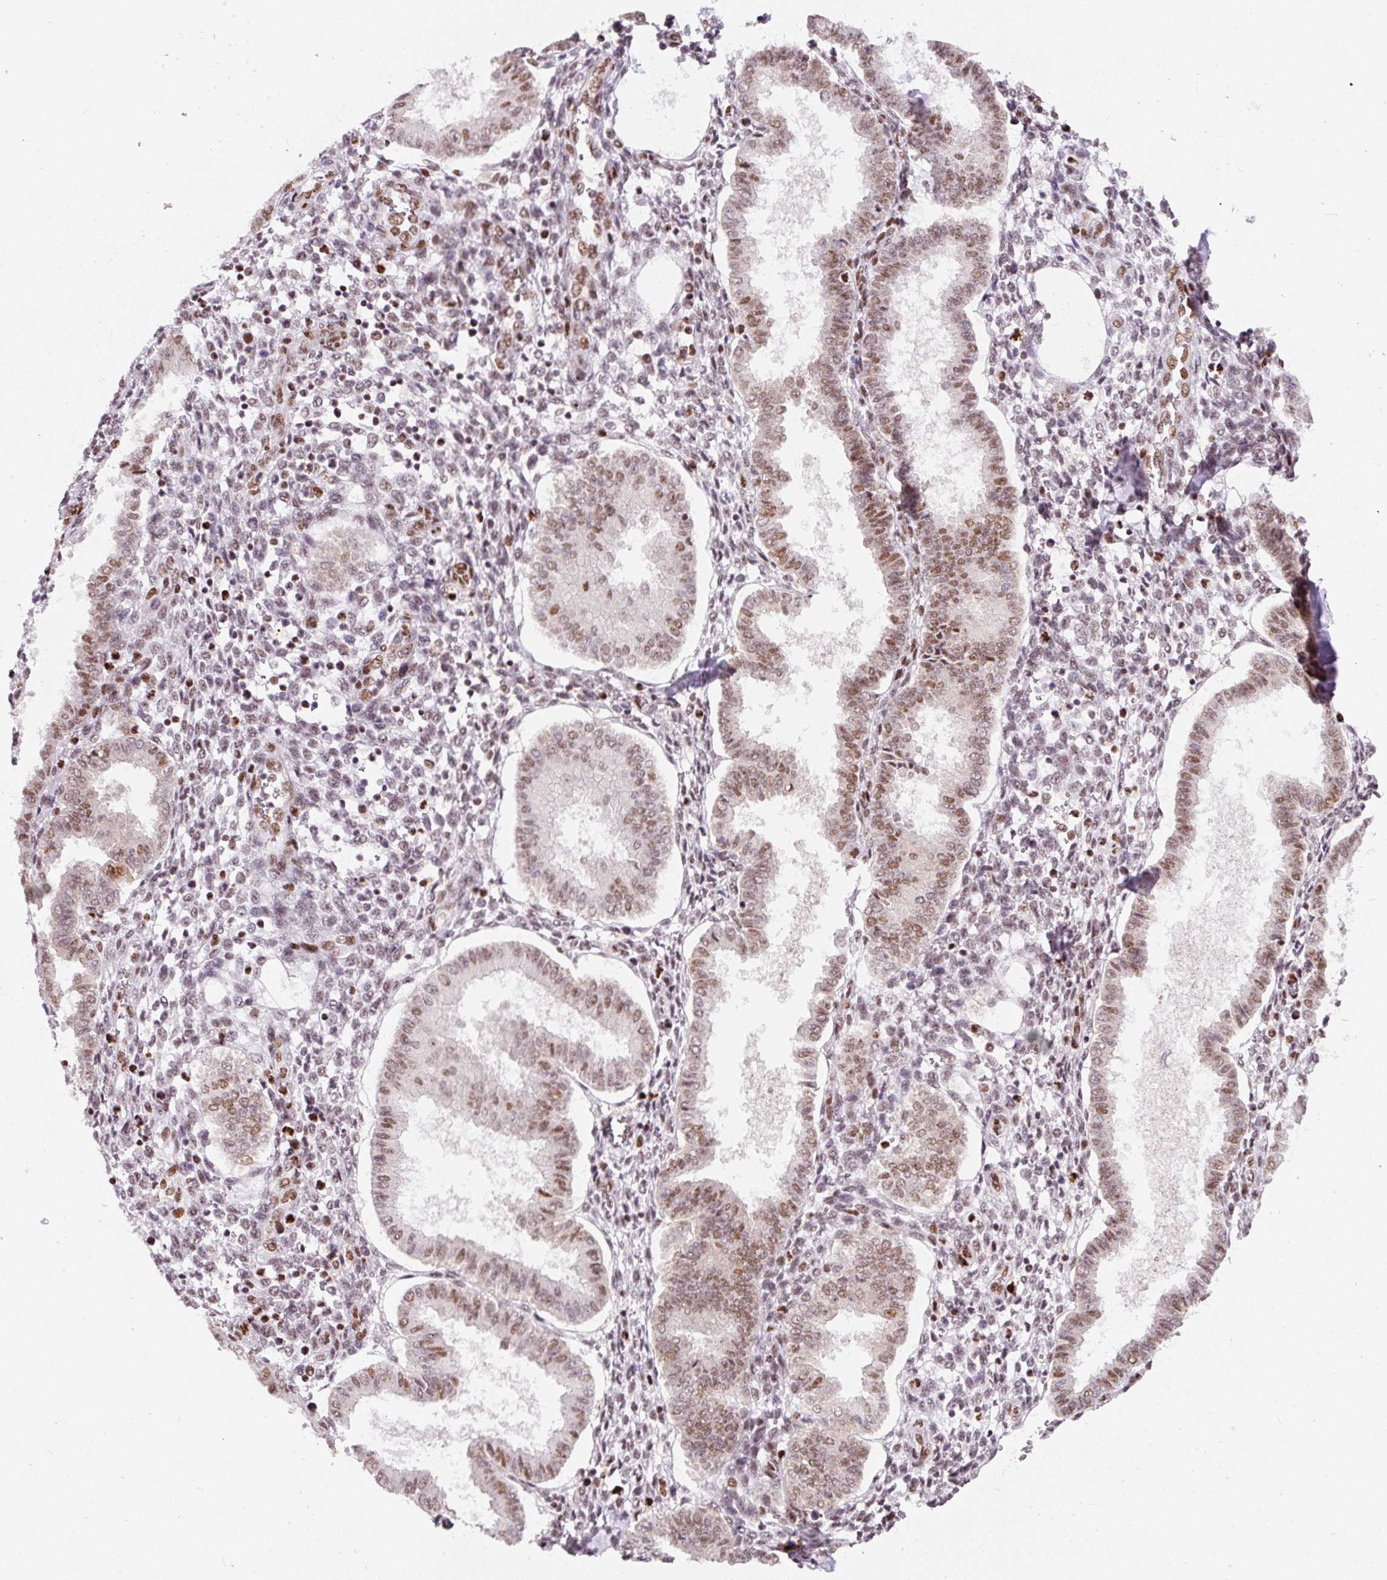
{"staining": {"intensity": "moderate", "quantity": ">75%", "location": "nuclear"}, "tissue": "endometrium", "cell_type": "Cells in endometrial stroma", "image_type": "normal", "snomed": [{"axis": "morphology", "description": "Normal tissue, NOS"}, {"axis": "topography", "description": "Endometrium"}], "caption": "Cells in endometrial stroma reveal moderate nuclear expression in approximately >75% of cells in normal endometrium.", "gene": "HNRNPC", "patient": {"sex": "female", "age": 24}}